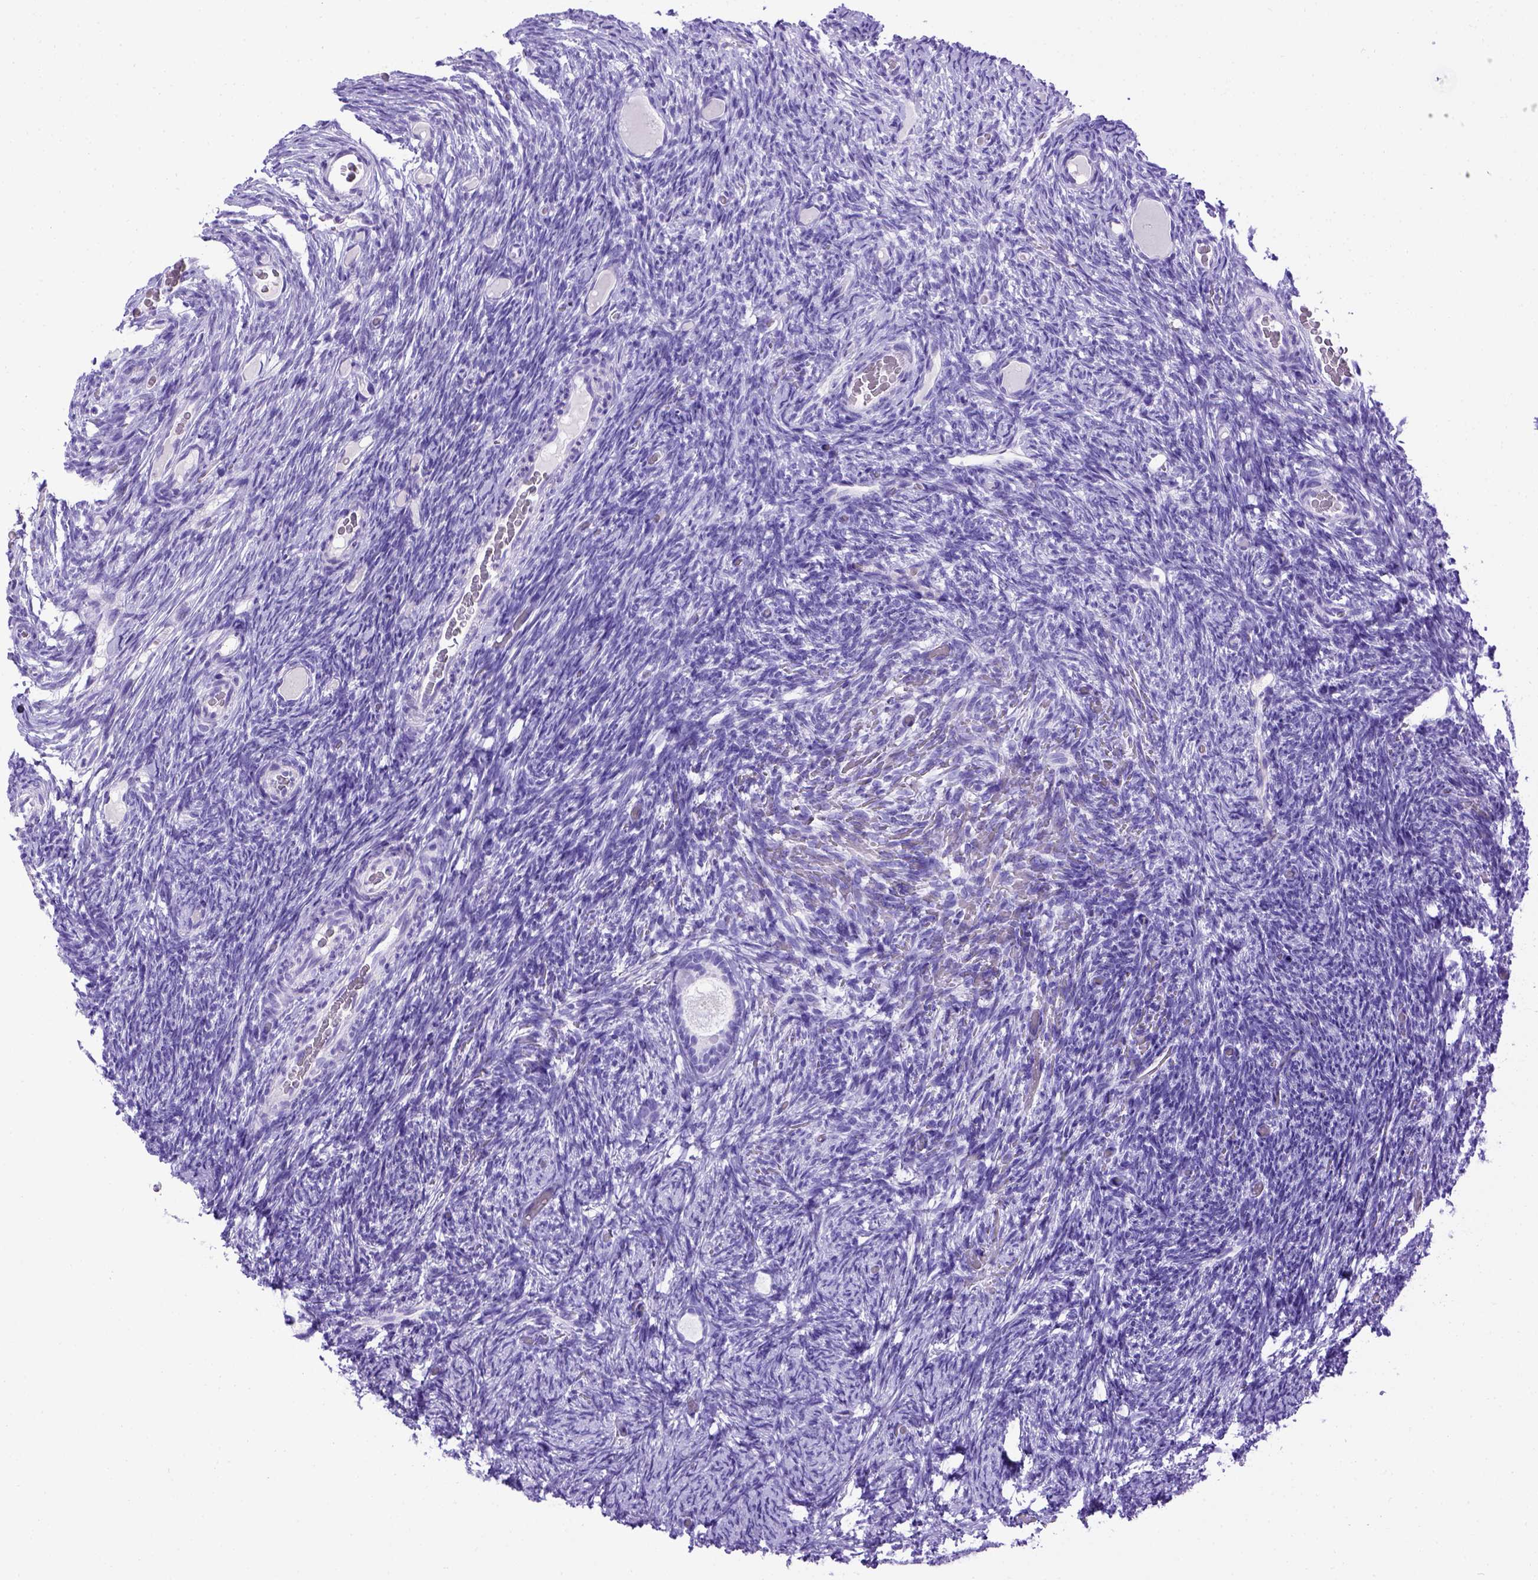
{"staining": {"intensity": "negative", "quantity": "none", "location": "none"}, "tissue": "ovary", "cell_type": "Follicle cells", "image_type": "normal", "snomed": [{"axis": "morphology", "description": "Normal tissue, NOS"}, {"axis": "topography", "description": "Ovary"}], "caption": "Immunohistochemistry (IHC) micrograph of normal ovary: human ovary stained with DAB reveals no significant protein staining in follicle cells.", "gene": "MEOX2", "patient": {"sex": "female", "age": 34}}